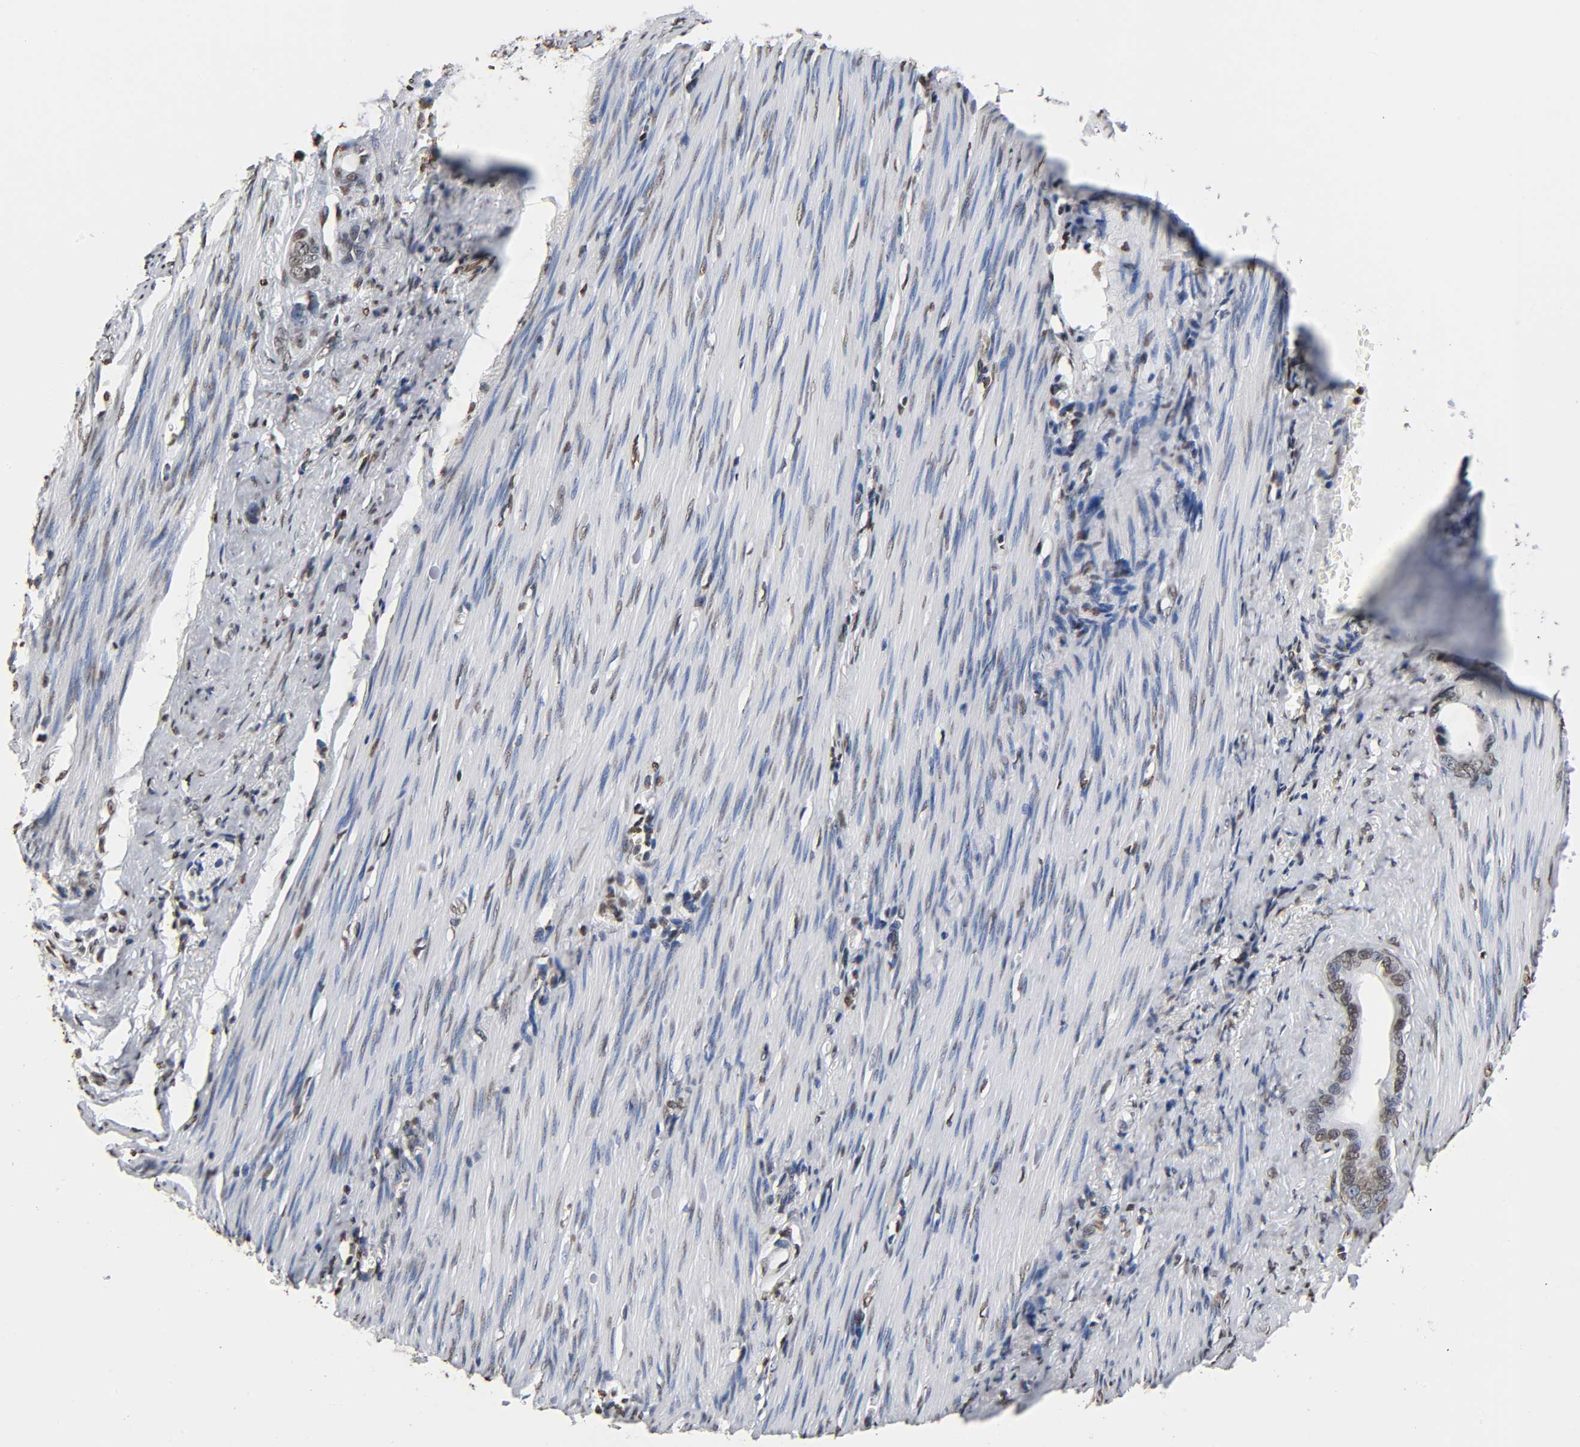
{"staining": {"intensity": "moderate", "quantity": "25%-75%", "location": "nuclear"}, "tissue": "stomach cancer", "cell_type": "Tumor cells", "image_type": "cancer", "snomed": [{"axis": "morphology", "description": "Adenocarcinoma, NOS"}, {"axis": "topography", "description": "Stomach"}], "caption": "Tumor cells display medium levels of moderate nuclear staining in approximately 25%-75% of cells in stomach cancer.", "gene": "HOXA6", "patient": {"sex": "female", "age": 75}}